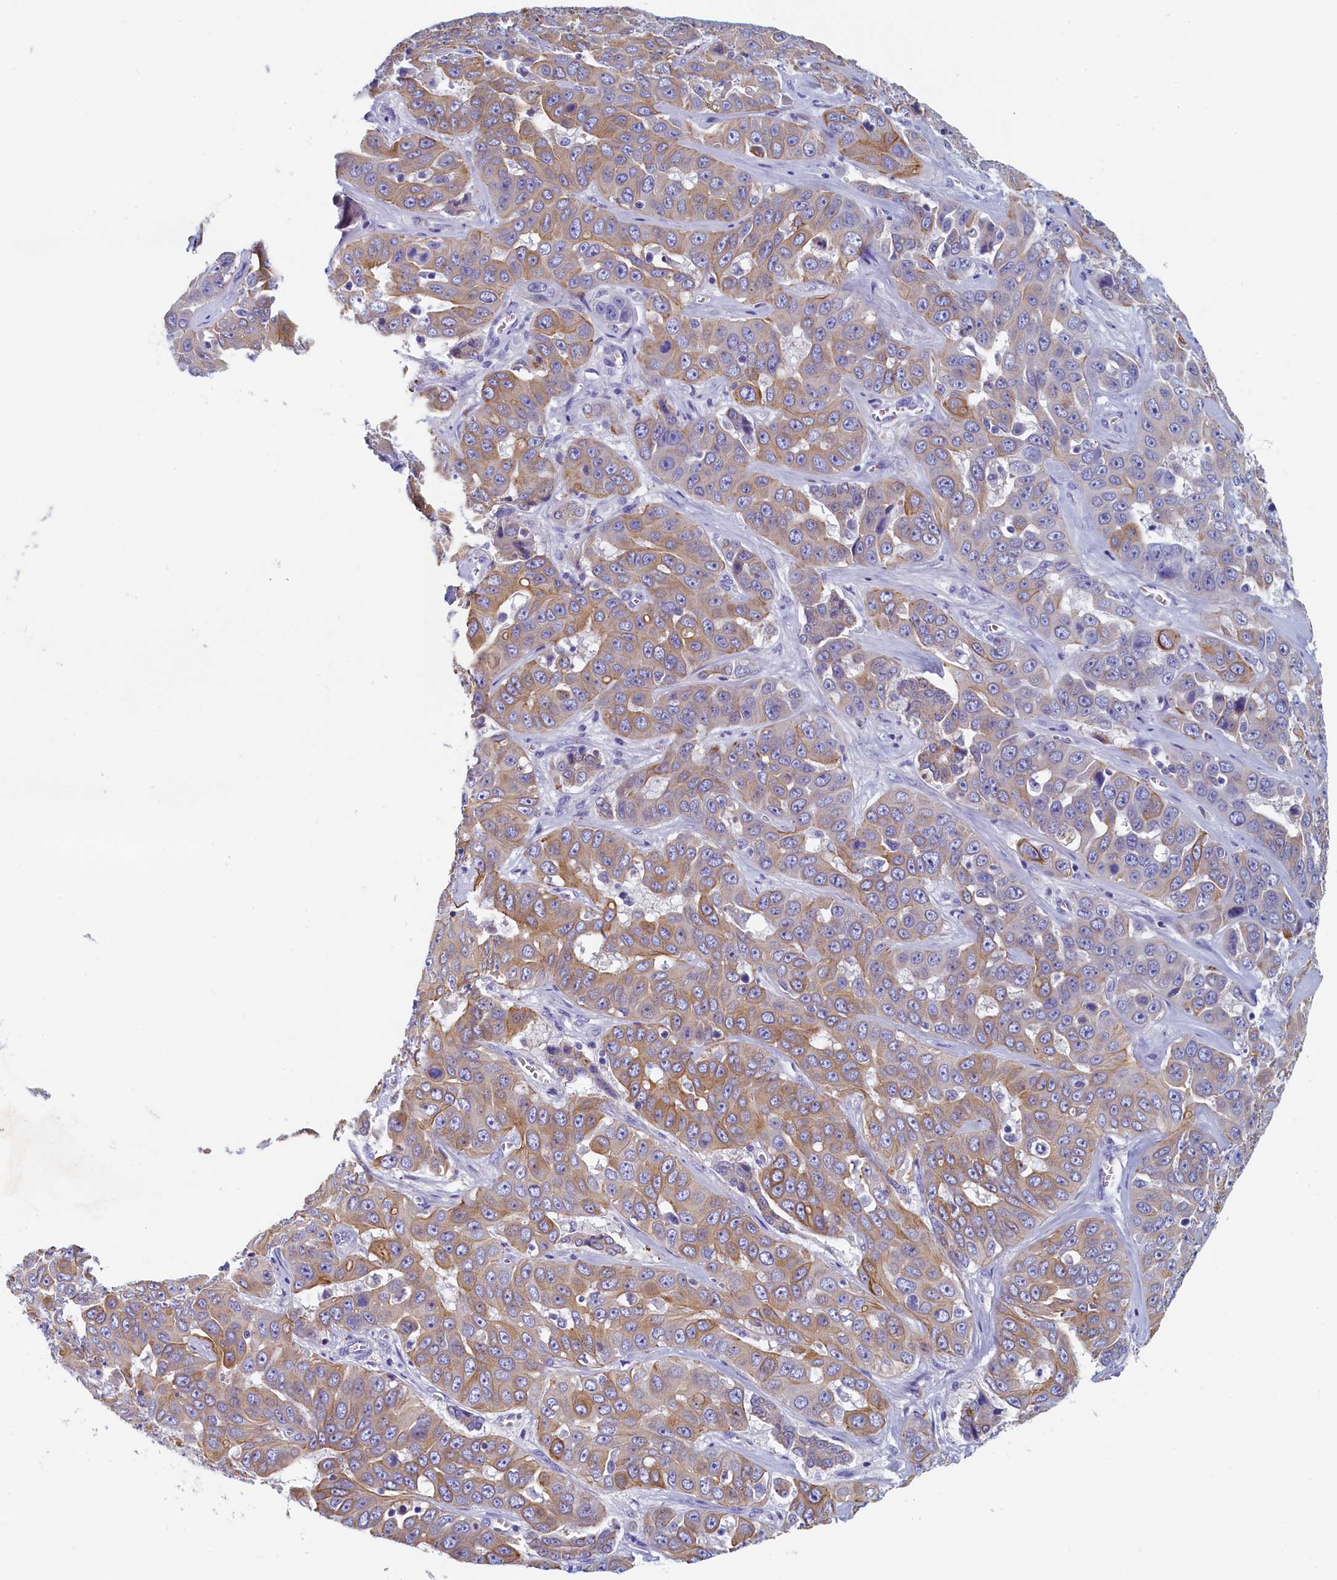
{"staining": {"intensity": "moderate", "quantity": "25%-75%", "location": "cytoplasmic/membranous"}, "tissue": "liver cancer", "cell_type": "Tumor cells", "image_type": "cancer", "snomed": [{"axis": "morphology", "description": "Cholangiocarcinoma"}, {"axis": "topography", "description": "Liver"}], "caption": "Human liver cancer (cholangiocarcinoma) stained with a brown dye exhibits moderate cytoplasmic/membranous positive staining in approximately 25%-75% of tumor cells.", "gene": "GUCA1C", "patient": {"sex": "female", "age": 52}}